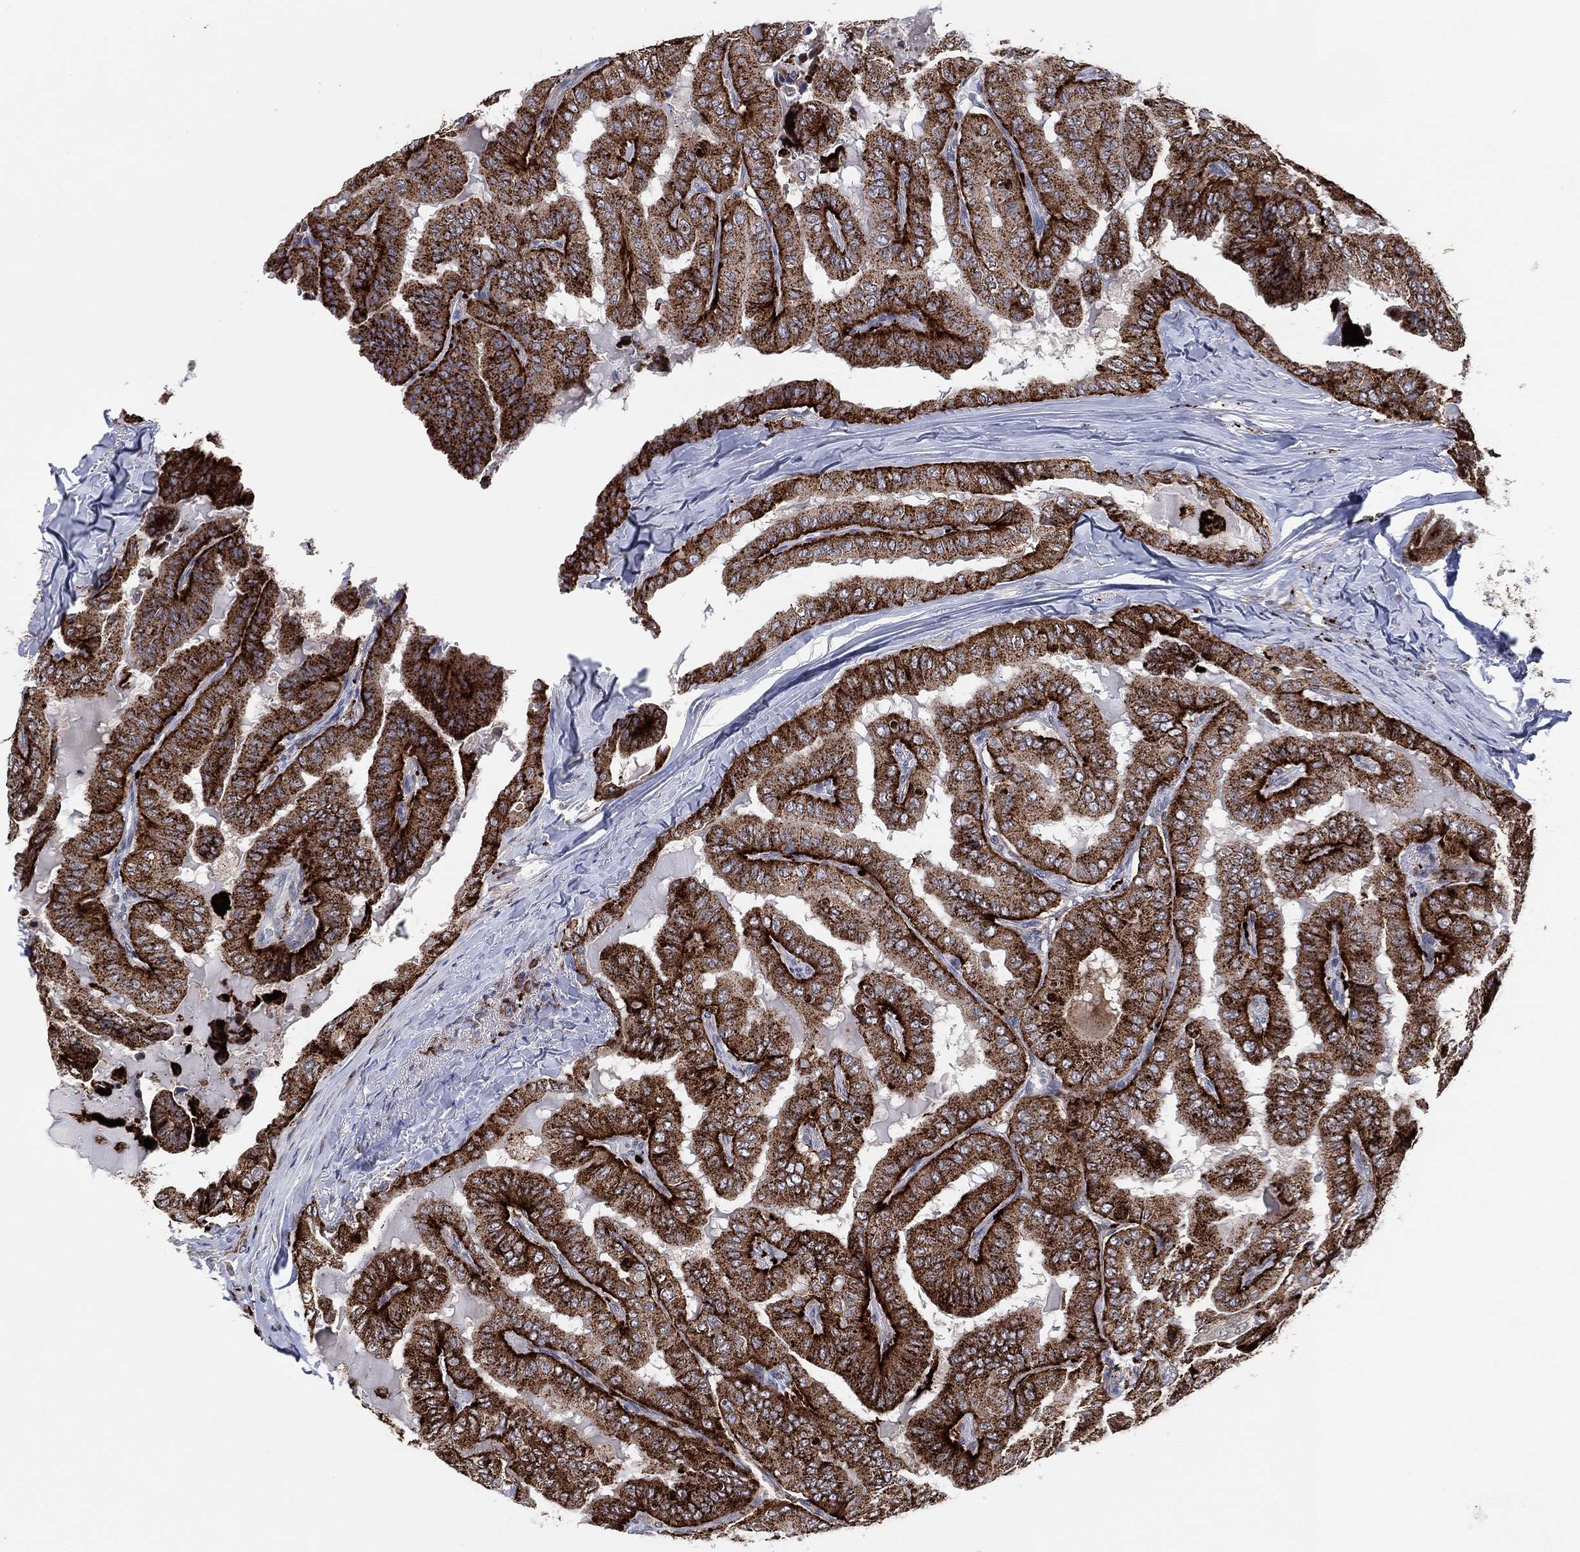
{"staining": {"intensity": "strong", "quantity": ">75%", "location": "cytoplasmic/membranous"}, "tissue": "thyroid cancer", "cell_type": "Tumor cells", "image_type": "cancer", "snomed": [{"axis": "morphology", "description": "Papillary adenocarcinoma, NOS"}, {"axis": "topography", "description": "Thyroid gland"}], "caption": "Immunohistochemistry image of neoplastic tissue: thyroid papillary adenocarcinoma stained using IHC exhibits high levels of strong protein expression localized specifically in the cytoplasmic/membranous of tumor cells, appearing as a cytoplasmic/membranous brown color.", "gene": "FAM104A", "patient": {"sex": "female", "age": 68}}